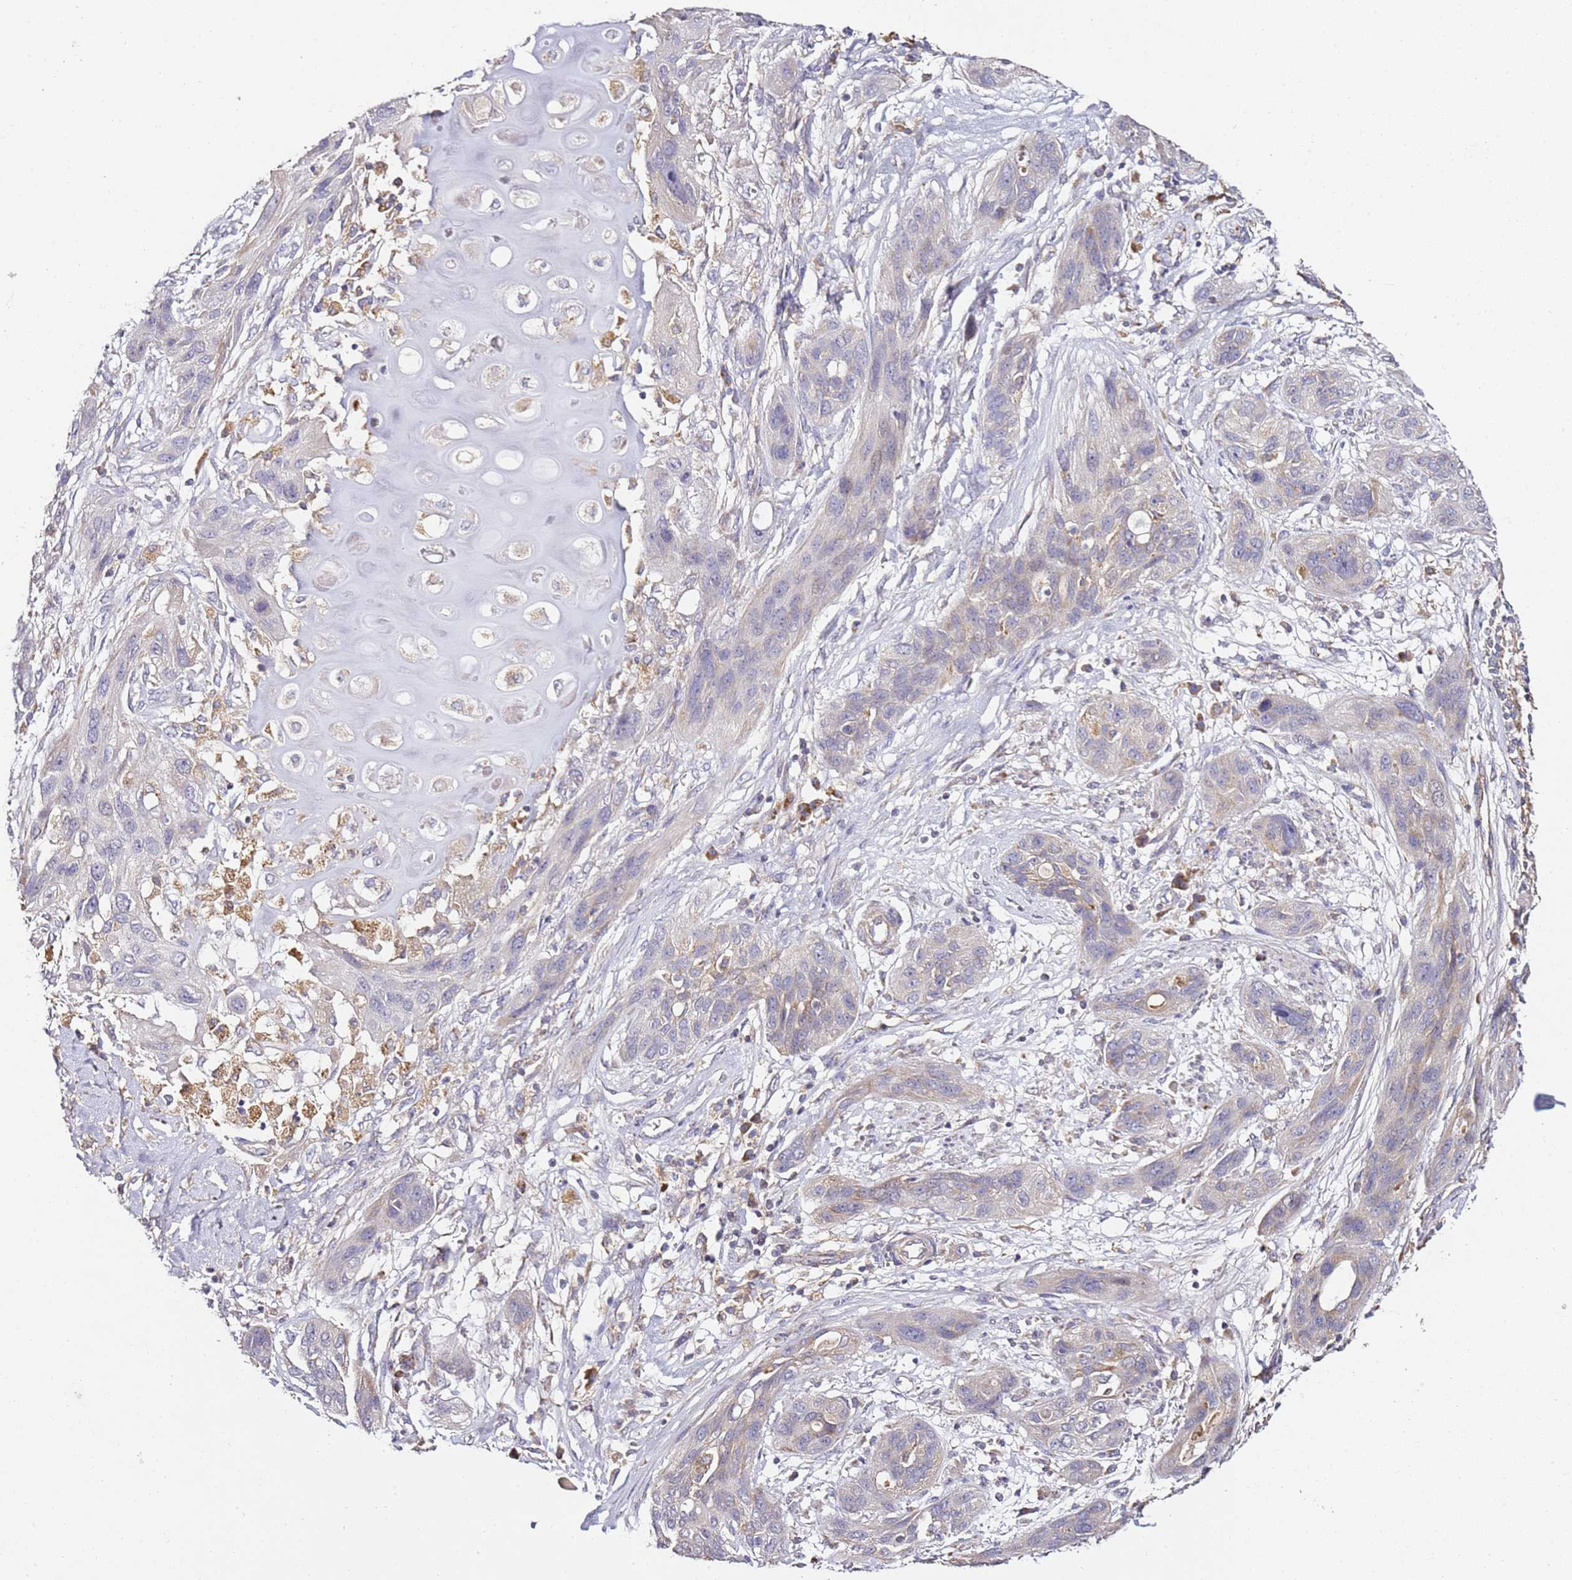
{"staining": {"intensity": "weak", "quantity": "<25%", "location": "cytoplasmic/membranous"}, "tissue": "lung cancer", "cell_type": "Tumor cells", "image_type": "cancer", "snomed": [{"axis": "morphology", "description": "Squamous cell carcinoma, NOS"}, {"axis": "topography", "description": "Lung"}], "caption": "The photomicrograph demonstrates no significant expression in tumor cells of lung squamous cell carcinoma. (DAB (3,3'-diaminobenzidine) immunohistochemistry (IHC) with hematoxylin counter stain).", "gene": "OR2B11", "patient": {"sex": "female", "age": 70}}